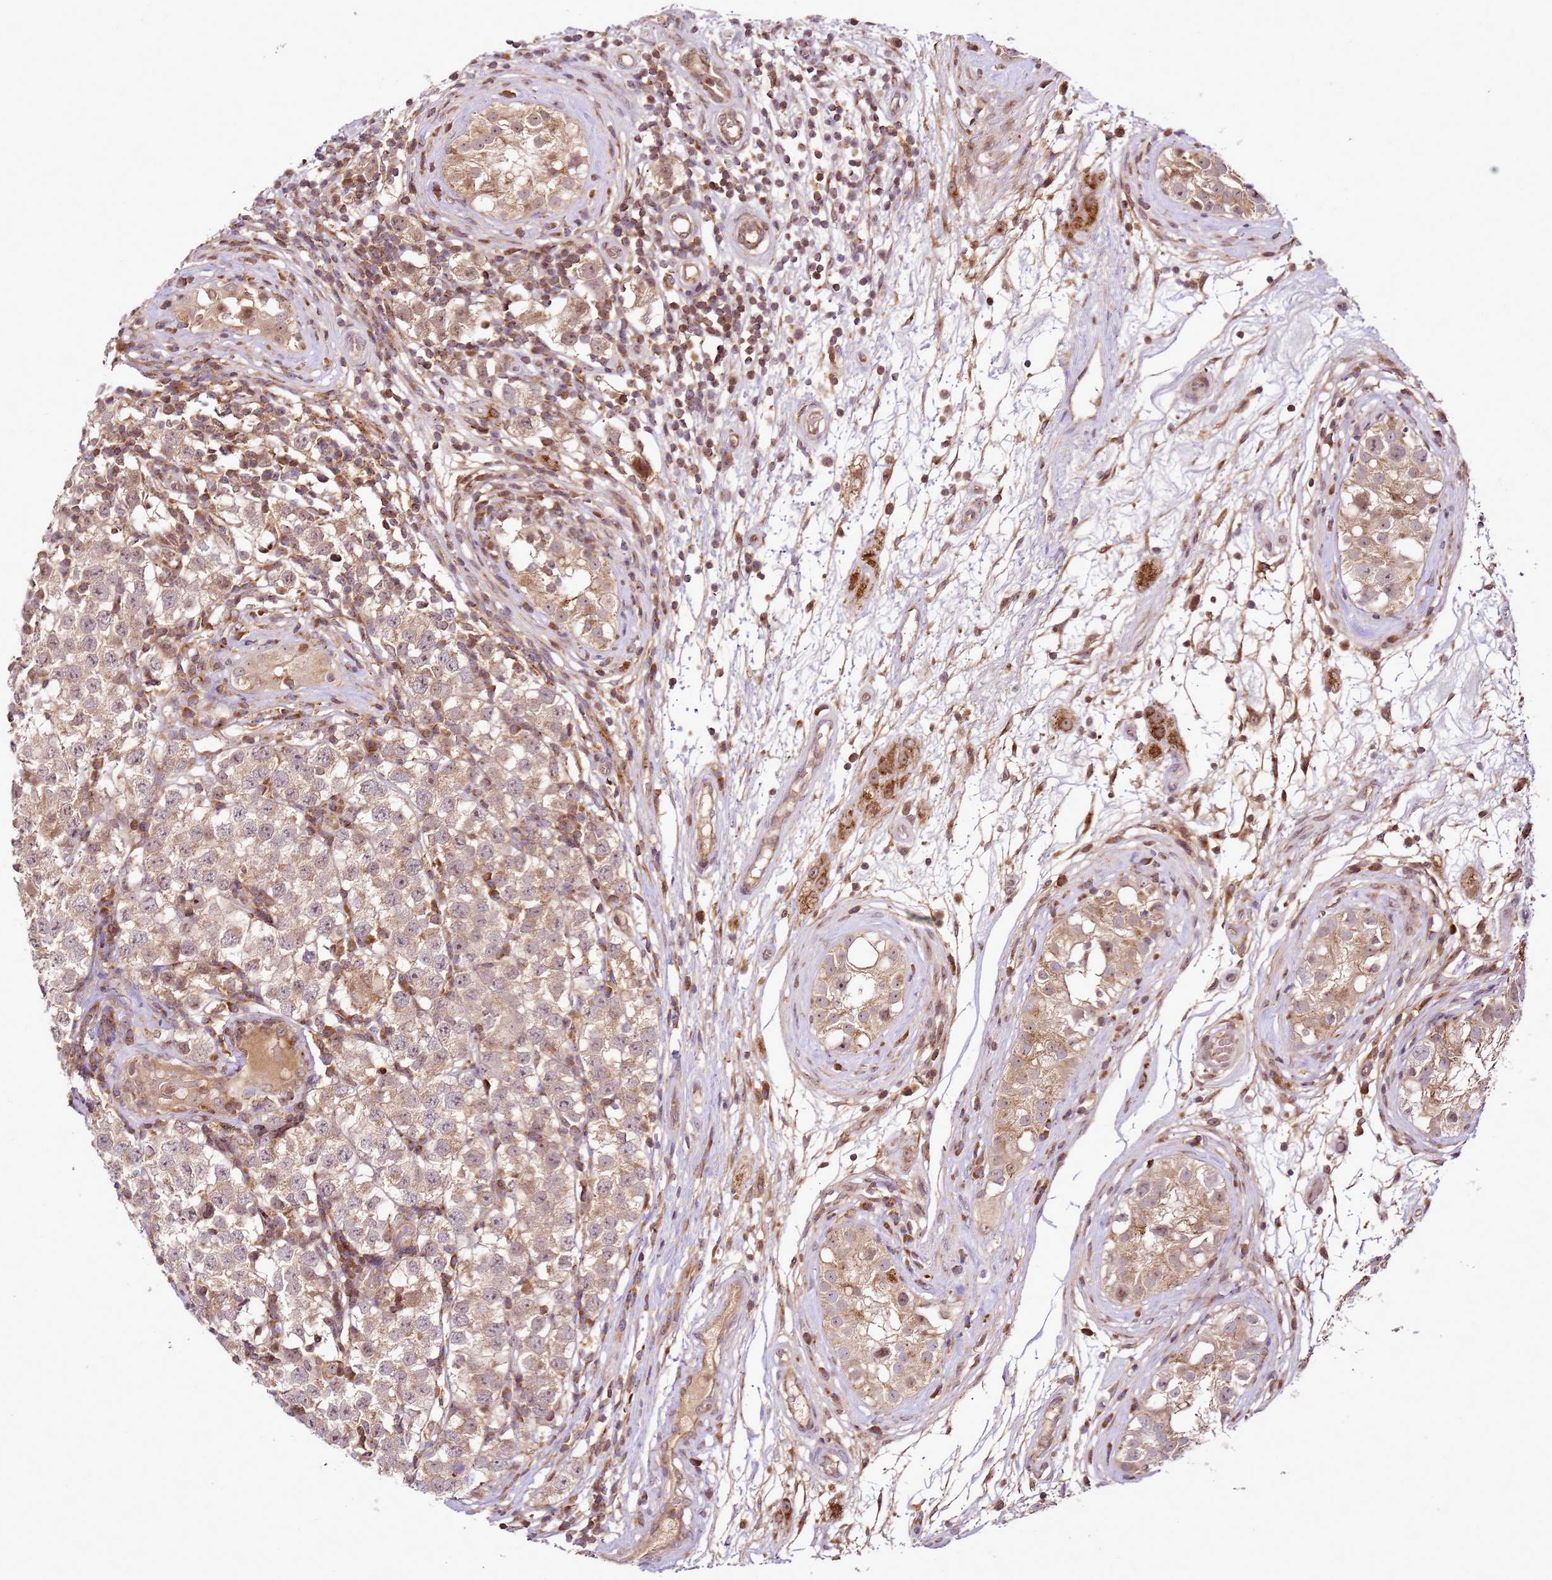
{"staining": {"intensity": "weak", "quantity": ">75%", "location": "cytoplasmic/membranous"}, "tissue": "testis cancer", "cell_type": "Tumor cells", "image_type": "cancer", "snomed": [{"axis": "morphology", "description": "Seminoma, NOS"}, {"axis": "topography", "description": "Testis"}], "caption": "IHC histopathology image of neoplastic tissue: seminoma (testis) stained using IHC demonstrates low levels of weak protein expression localized specifically in the cytoplasmic/membranous of tumor cells, appearing as a cytoplasmic/membranous brown color.", "gene": "RASA3", "patient": {"sex": "male", "age": 34}}